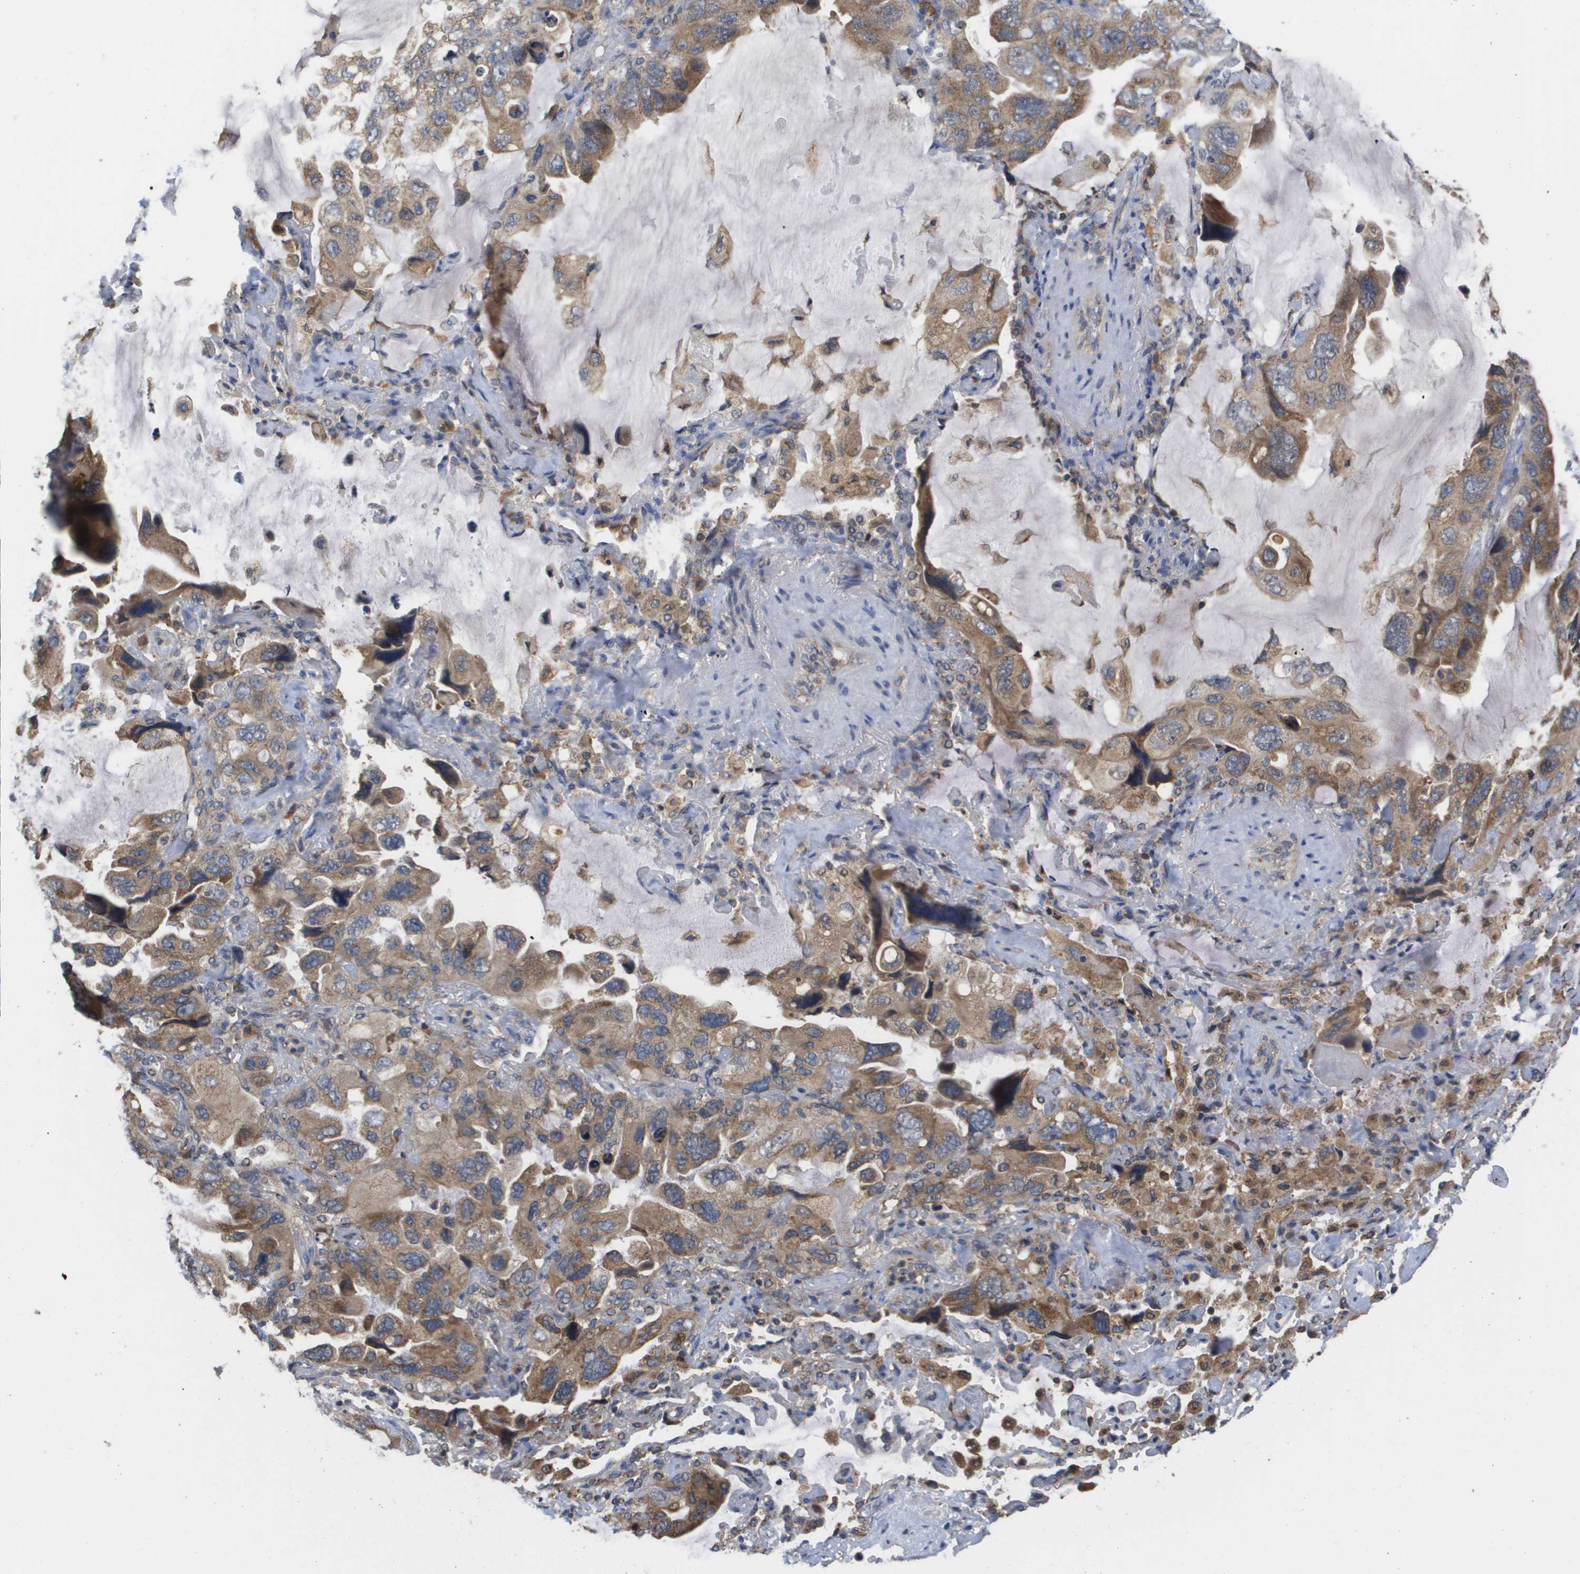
{"staining": {"intensity": "moderate", "quantity": ">75%", "location": "cytoplasmic/membranous"}, "tissue": "lung cancer", "cell_type": "Tumor cells", "image_type": "cancer", "snomed": [{"axis": "morphology", "description": "Squamous cell carcinoma, NOS"}, {"axis": "topography", "description": "Lung"}], "caption": "Protein positivity by immunohistochemistry (IHC) exhibits moderate cytoplasmic/membranous positivity in approximately >75% of tumor cells in lung squamous cell carcinoma. The staining was performed using DAB (3,3'-diaminobenzidine) to visualize the protein expression in brown, while the nuclei were stained in blue with hematoxylin (Magnification: 20x).", "gene": "PCK1", "patient": {"sex": "female", "age": 73}}